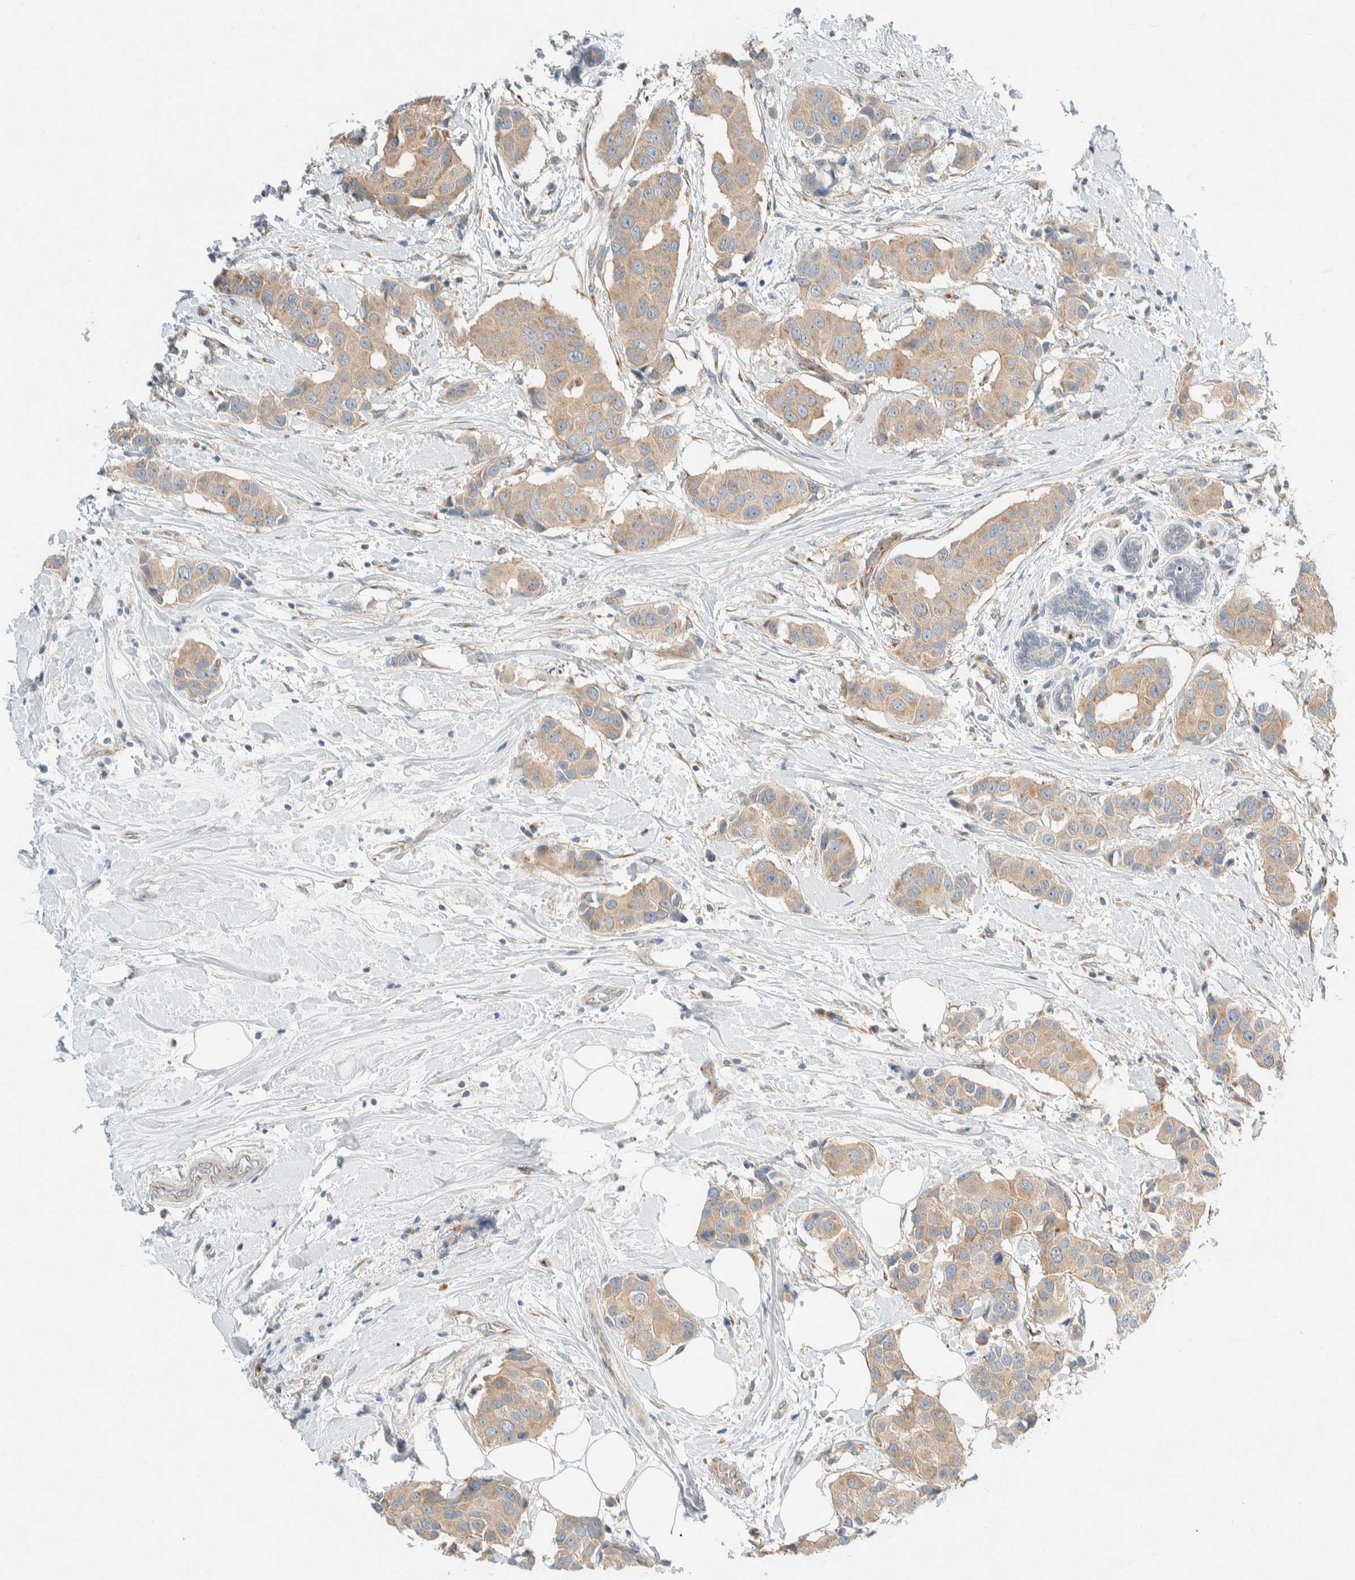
{"staining": {"intensity": "weak", "quantity": ">75%", "location": "cytoplasmic/membranous"}, "tissue": "breast cancer", "cell_type": "Tumor cells", "image_type": "cancer", "snomed": [{"axis": "morphology", "description": "Normal tissue, NOS"}, {"axis": "morphology", "description": "Duct carcinoma"}, {"axis": "topography", "description": "Breast"}], "caption": "Immunohistochemical staining of invasive ductal carcinoma (breast) exhibits weak cytoplasmic/membranous protein expression in about >75% of tumor cells.", "gene": "TMEM184B", "patient": {"sex": "female", "age": 39}}